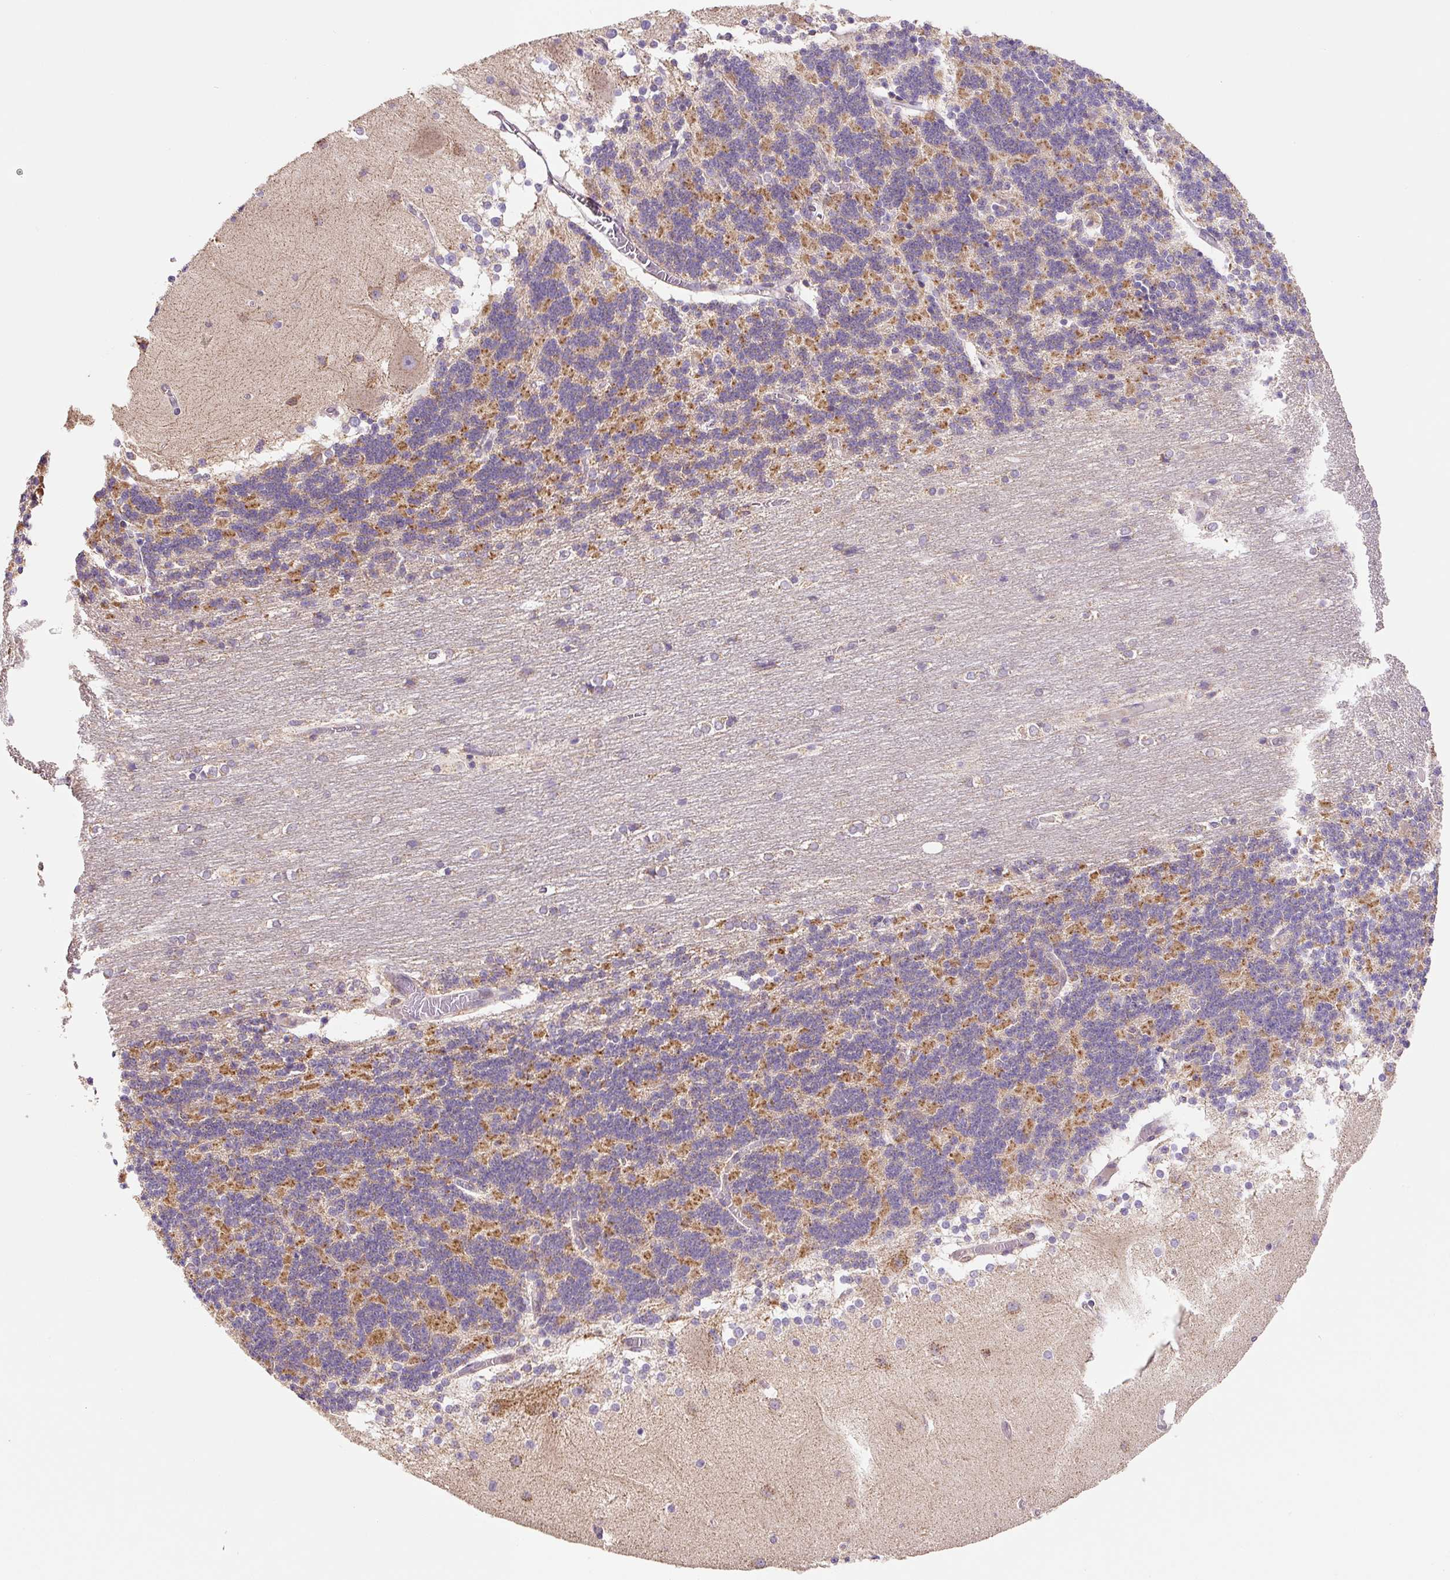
{"staining": {"intensity": "strong", "quantity": "25%-75%", "location": "cytoplasmic/membranous"}, "tissue": "cerebellum", "cell_type": "Cells in granular layer", "image_type": "normal", "snomed": [{"axis": "morphology", "description": "Normal tissue, NOS"}, {"axis": "topography", "description": "Cerebellum"}], "caption": "Cerebellum stained for a protein (brown) demonstrates strong cytoplasmic/membranous positive staining in approximately 25%-75% of cells in granular layer.", "gene": "MFSD9", "patient": {"sex": "female", "age": 54}}